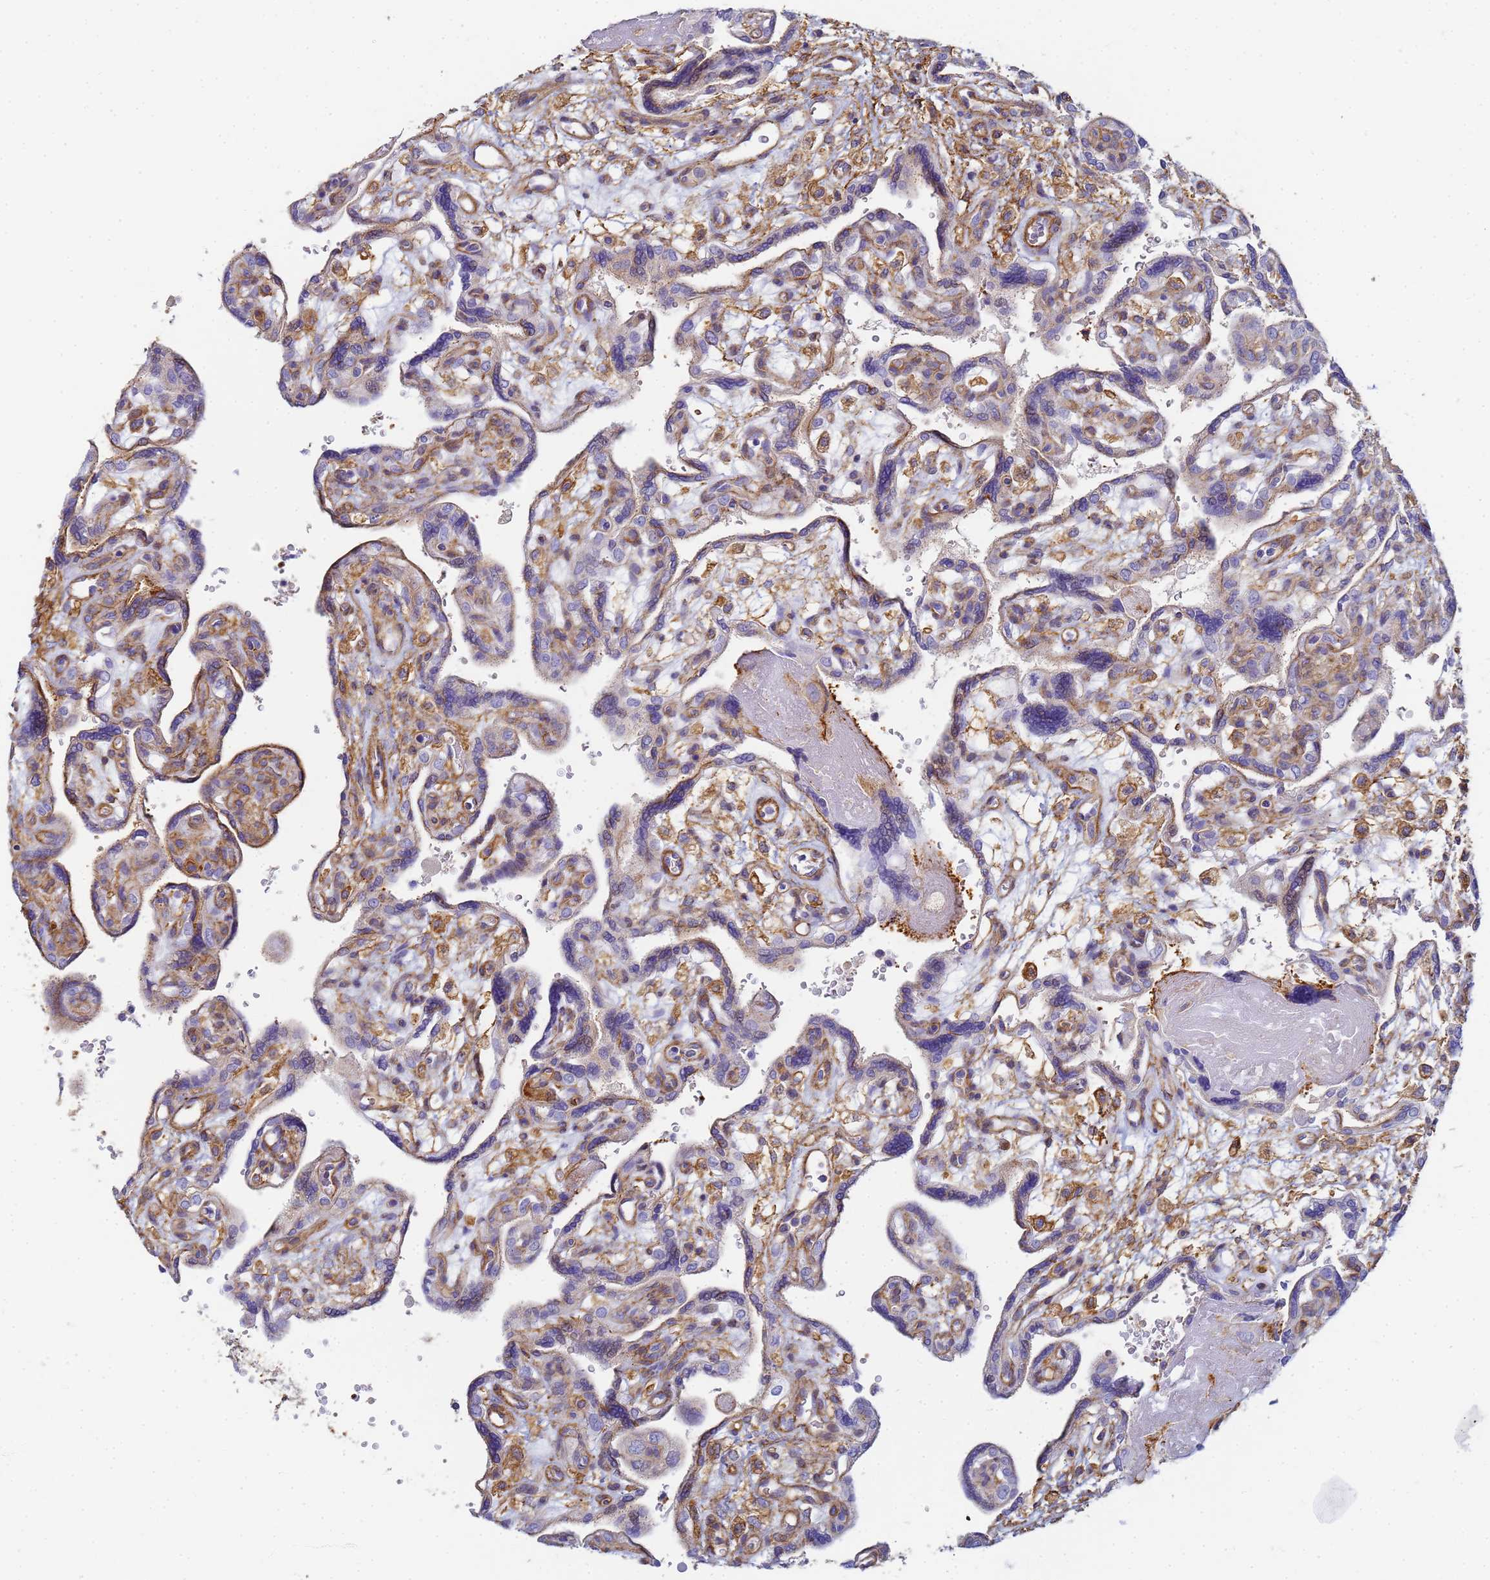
{"staining": {"intensity": "moderate", "quantity": "25%-75%", "location": "cytoplasmic/membranous"}, "tissue": "placenta", "cell_type": "Decidual cells", "image_type": "normal", "snomed": [{"axis": "morphology", "description": "Normal tissue, NOS"}, {"axis": "topography", "description": "Placenta"}], "caption": "DAB immunohistochemical staining of unremarkable human placenta demonstrates moderate cytoplasmic/membranous protein expression in approximately 25%-75% of decidual cells.", "gene": "TPM1", "patient": {"sex": "female", "age": 39}}